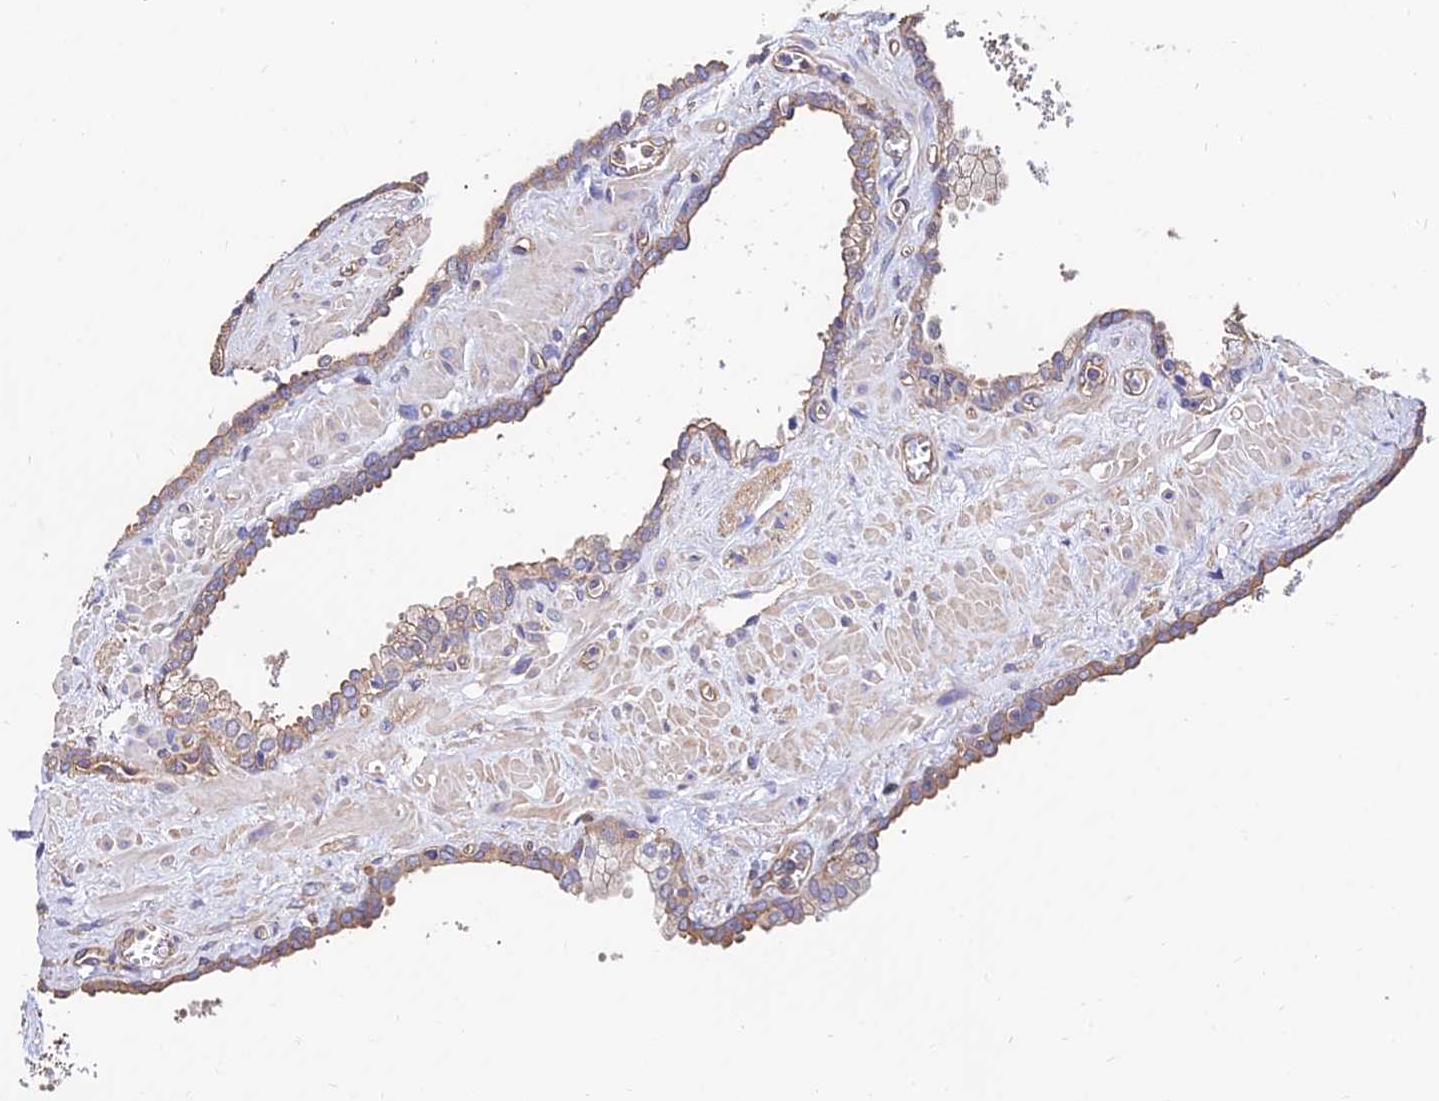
{"staining": {"intensity": "moderate", "quantity": "25%-75%", "location": "cytoplasmic/membranous"}, "tissue": "prostate", "cell_type": "Glandular cells", "image_type": "normal", "snomed": [{"axis": "morphology", "description": "Normal tissue, NOS"}, {"axis": "topography", "description": "Prostate"}], "caption": "High-power microscopy captured an IHC histopathology image of unremarkable prostate, revealing moderate cytoplasmic/membranous staining in about 25%-75% of glandular cells.", "gene": "CALM1", "patient": {"sex": "male", "age": 60}}